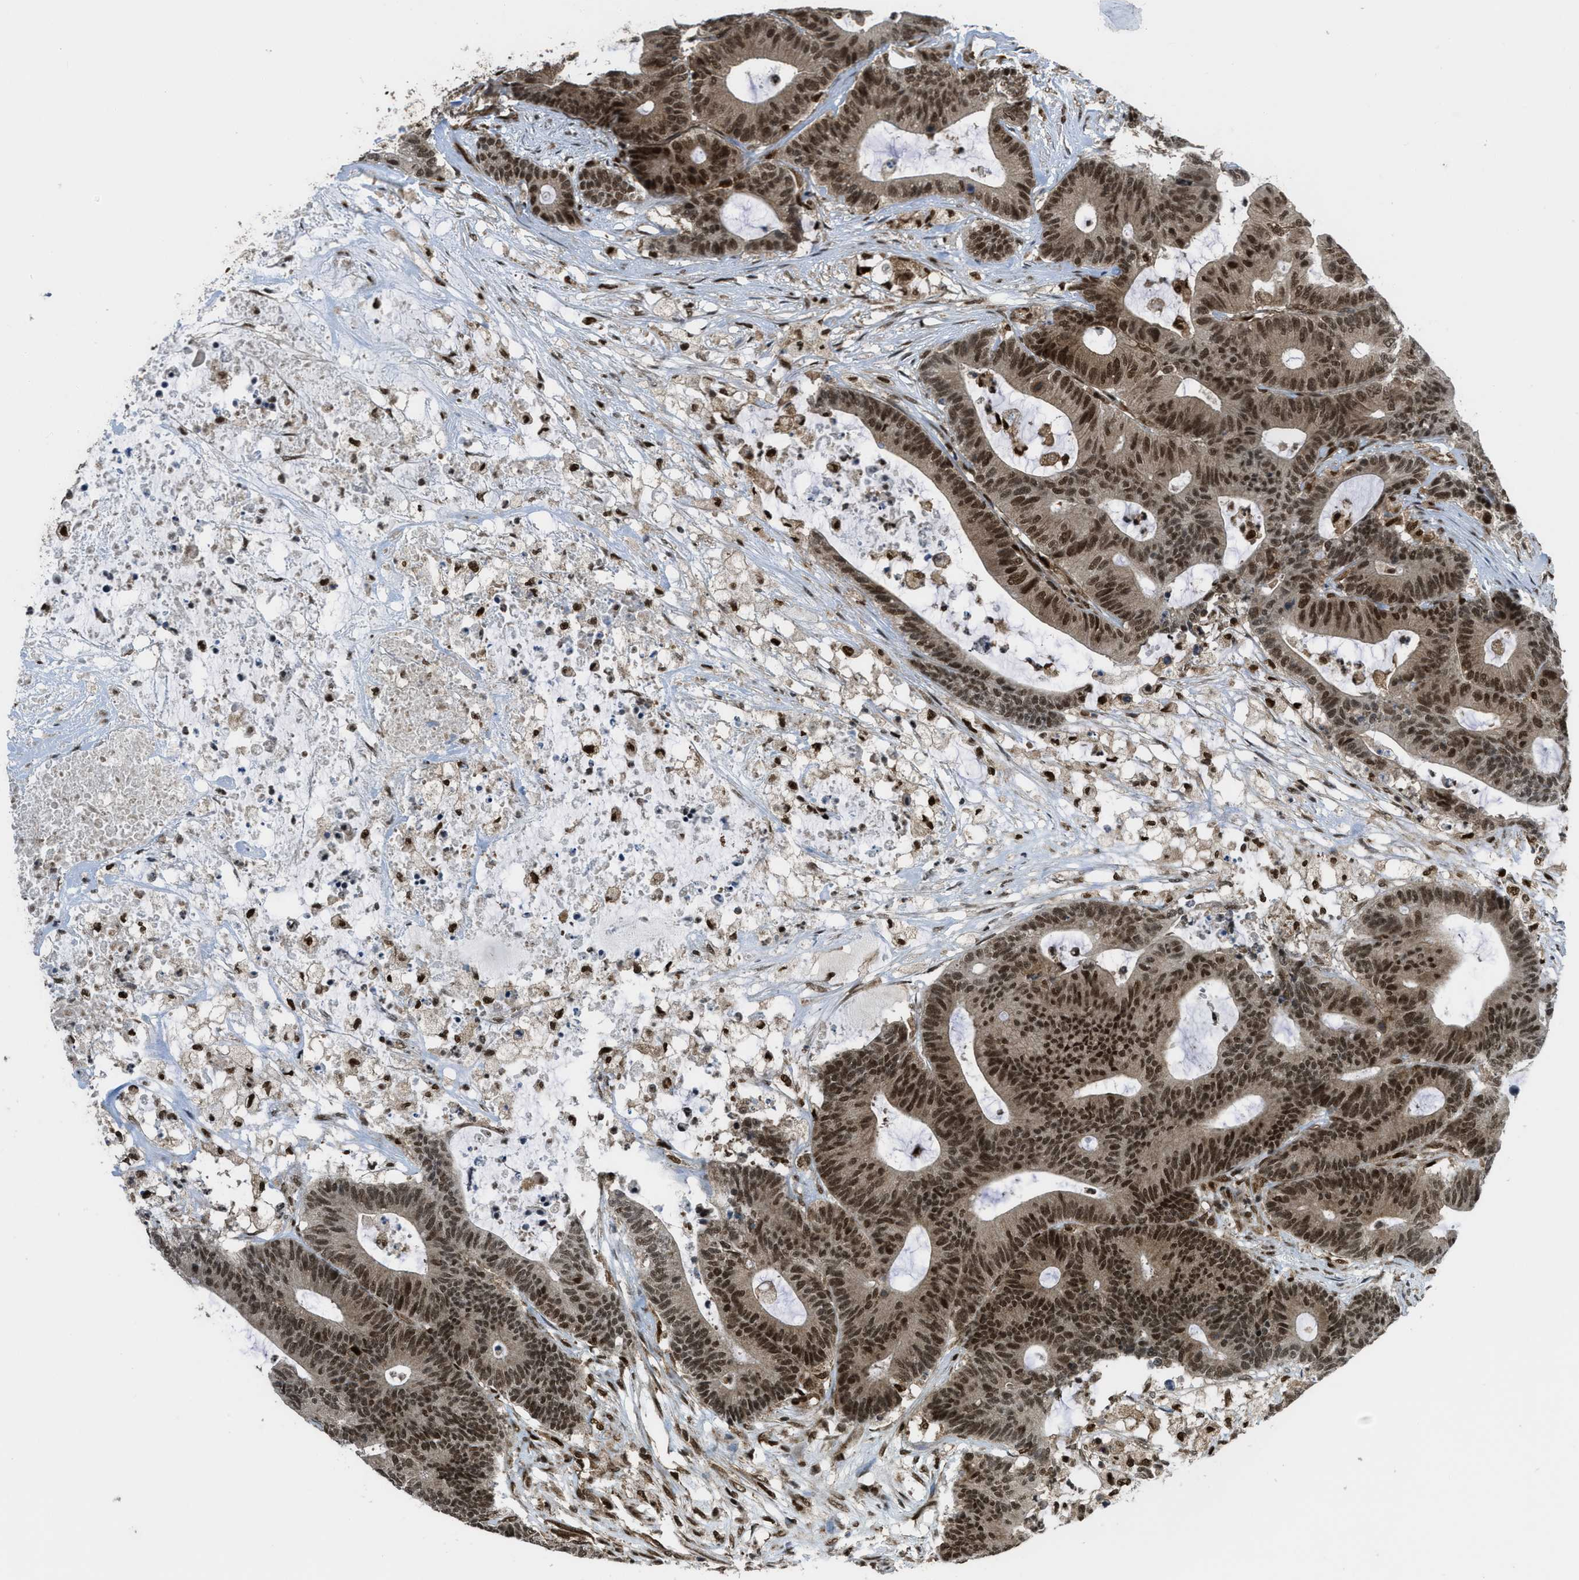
{"staining": {"intensity": "strong", "quantity": ">75%", "location": "nuclear"}, "tissue": "colorectal cancer", "cell_type": "Tumor cells", "image_type": "cancer", "snomed": [{"axis": "morphology", "description": "Adenocarcinoma, NOS"}, {"axis": "topography", "description": "Colon"}], "caption": "This is an image of immunohistochemistry staining of adenocarcinoma (colorectal), which shows strong expression in the nuclear of tumor cells.", "gene": "TNPO1", "patient": {"sex": "female", "age": 84}}